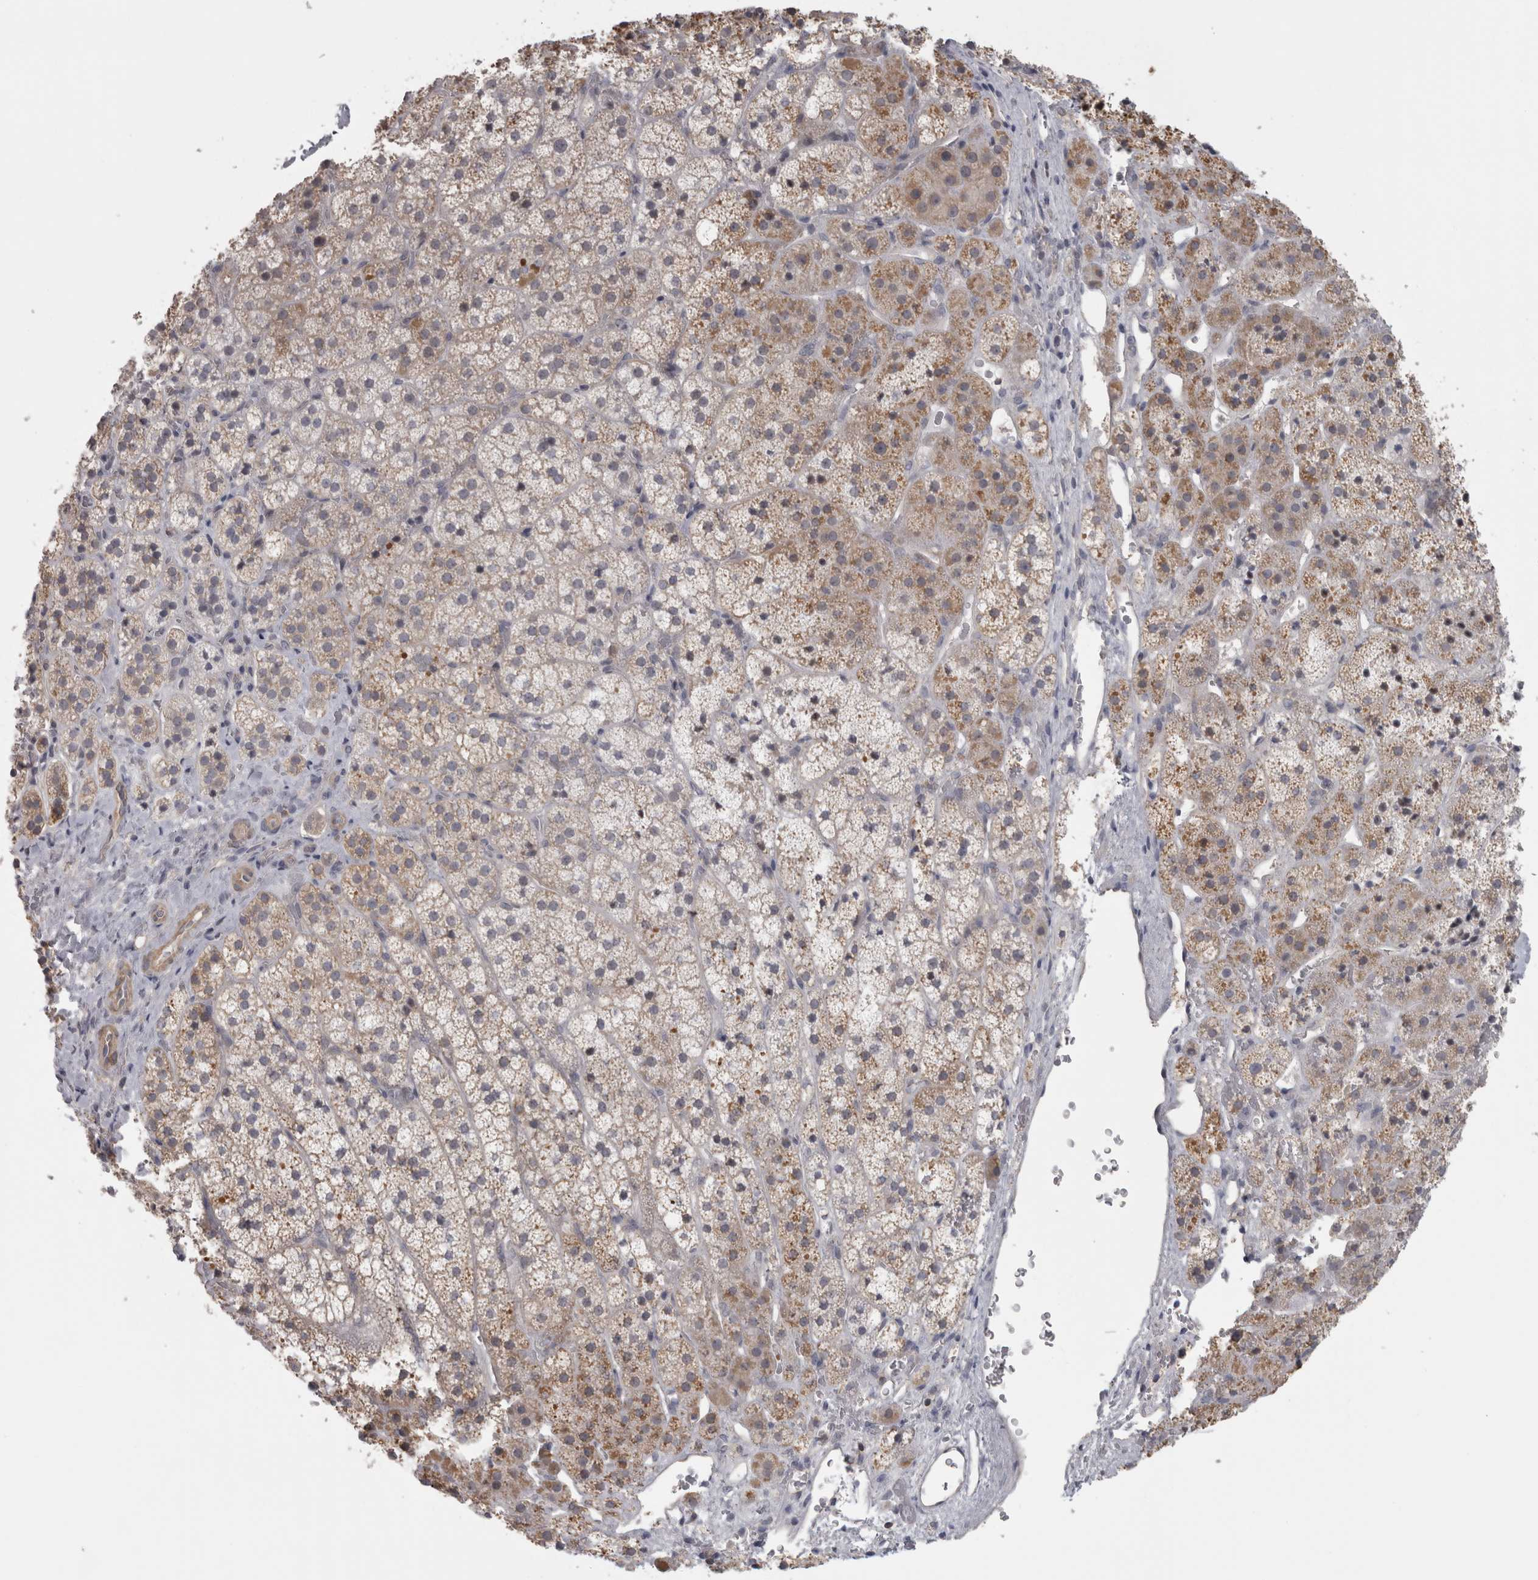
{"staining": {"intensity": "weak", "quantity": ">75%", "location": "cytoplasmic/membranous"}, "tissue": "adrenal gland", "cell_type": "Glandular cells", "image_type": "normal", "snomed": [{"axis": "morphology", "description": "Normal tissue, NOS"}, {"axis": "topography", "description": "Adrenal gland"}], "caption": "A histopathology image of adrenal gland stained for a protein exhibits weak cytoplasmic/membranous brown staining in glandular cells. (Stains: DAB in brown, nuclei in blue, Microscopy: brightfield microscopy at high magnification).", "gene": "PPP1R12B", "patient": {"sex": "female", "age": 44}}